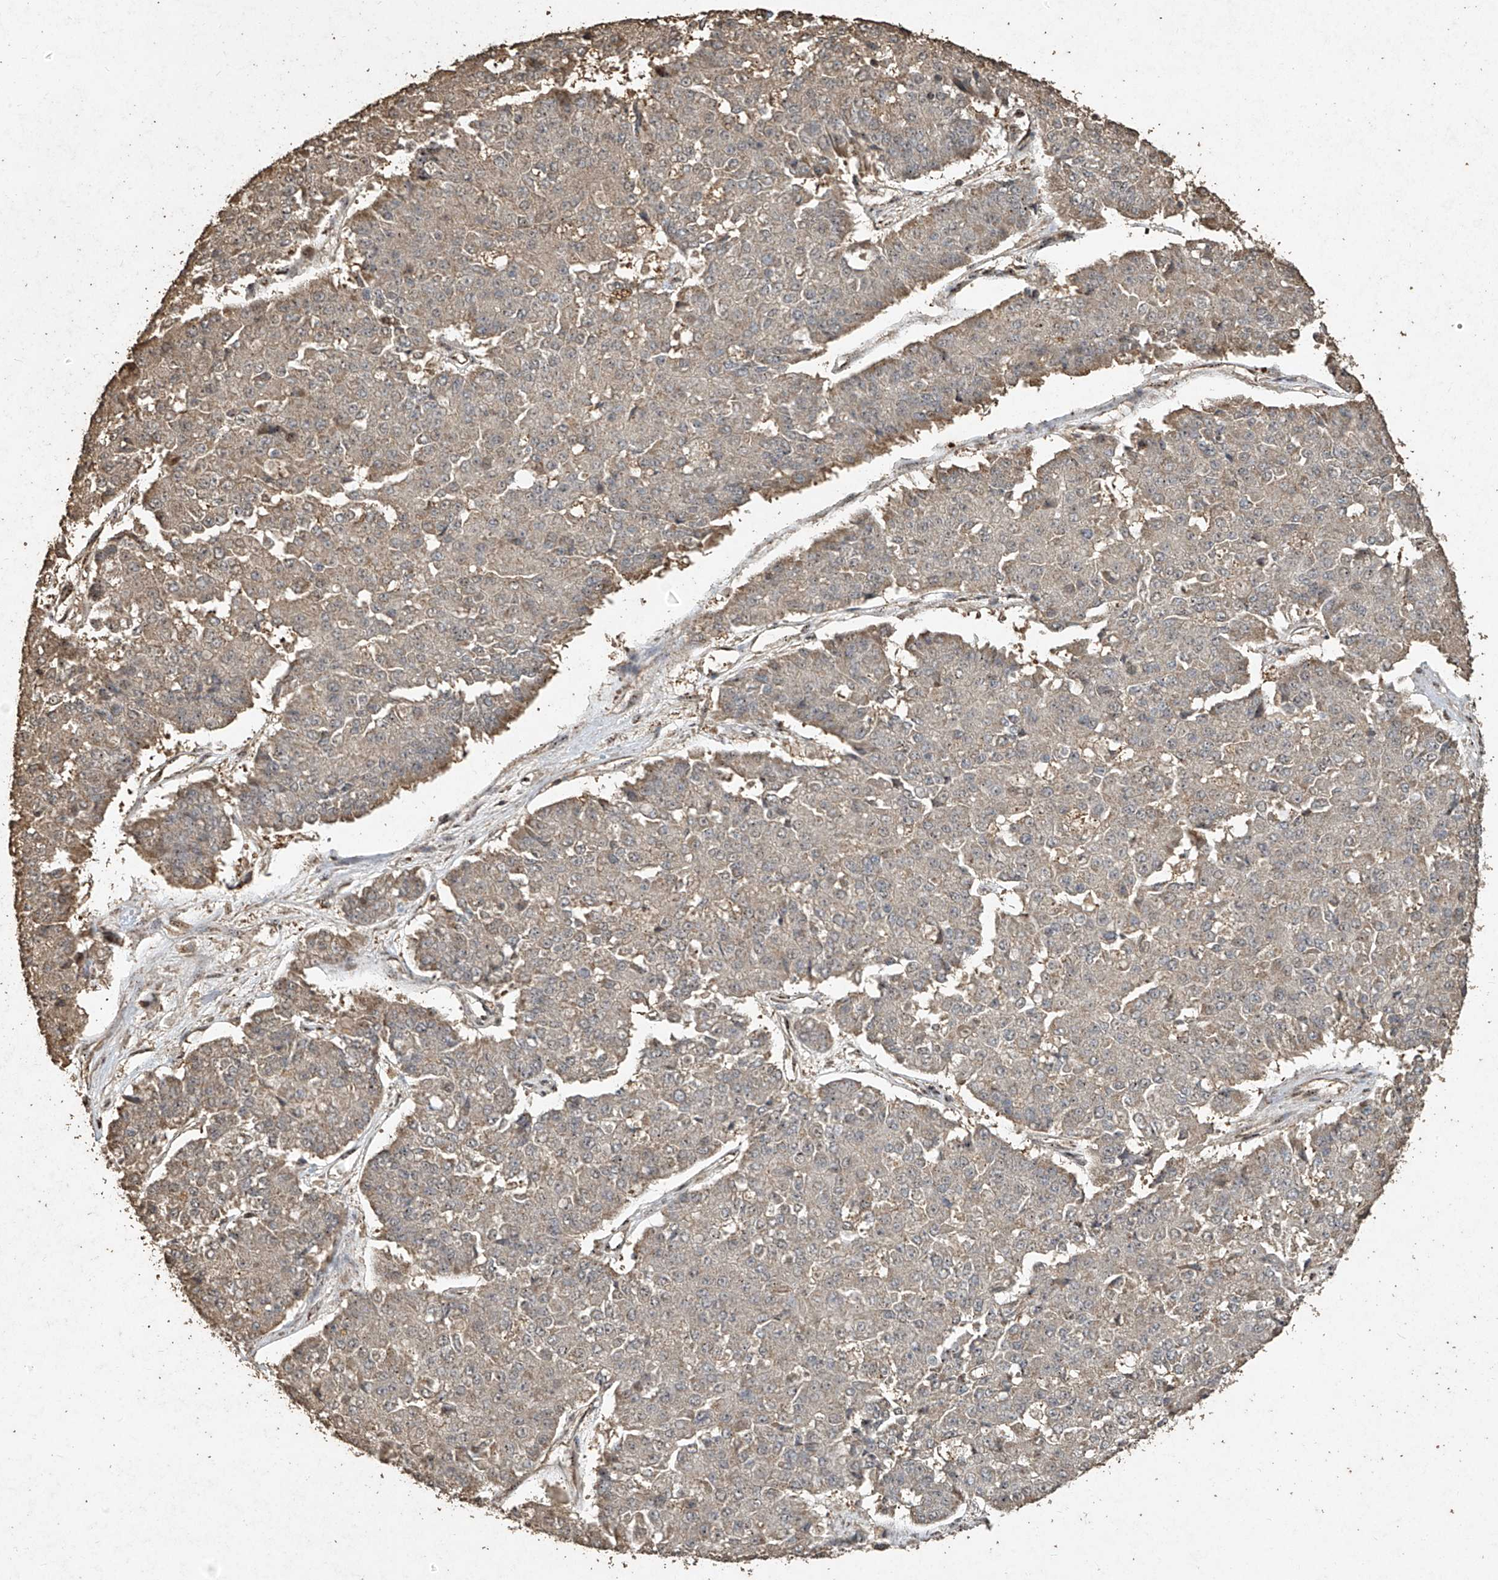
{"staining": {"intensity": "weak", "quantity": "<25%", "location": "cytoplasmic/membranous"}, "tissue": "pancreatic cancer", "cell_type": "Tumor cells", "image_type": "cancer", "snomed": [{"axis": "morphology", "description": "Adenocarcinoma, NOS"}, {"axis": "topography", "description": "Pancreas"}], "caption": "A micrograph of human adenocarcinoma (pancreatic) is negative for staining in tumor cells.", "gene": "ERBB3", "patient": {"sex": "male", "age": 50}}